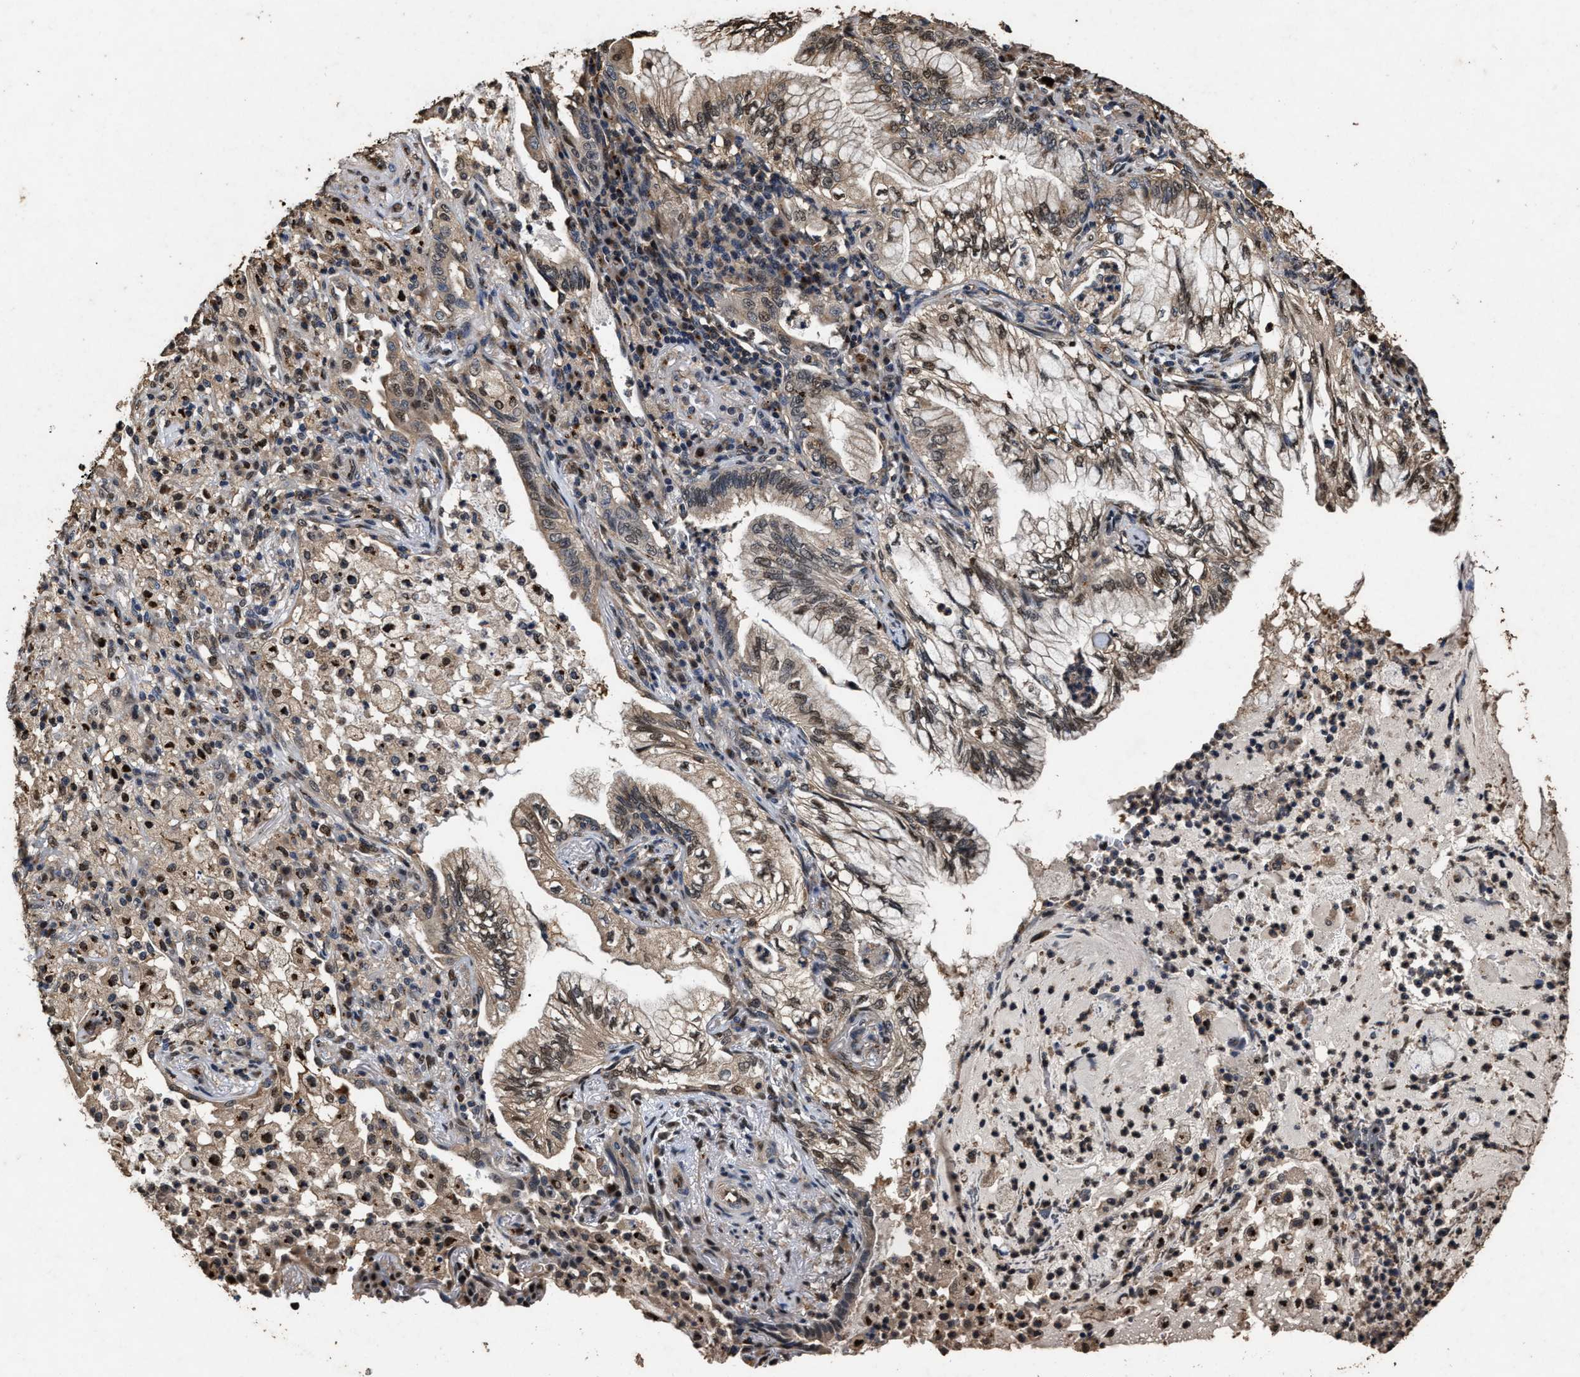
{"staining": {"intensity": "weak", "quantity": ">75%", "location": "cytoplasmic/membranous,nuclear"}, "tissue": "lung cancer", "cell_type": "Tumor cells", "image_type": "cancer", "snomed": [{"axis": "morphology", "description": "Adenocarcinoma, NOS"}, {"axis": "topography", "description": "Lung"}], "caption": "The immunohistochemical stain labels weak cytoplasmic/membranous and nuclear expression in tumor cells of lung adenocarcinoma tissue. (Stains: DAB (3,3'-diaminobenzidine) in brown, nuclei in blue, Microscopy: brightfield microscopy at high magnification).", "gene": "TPST2", "patient": {"sex": "female", "age": 70}}